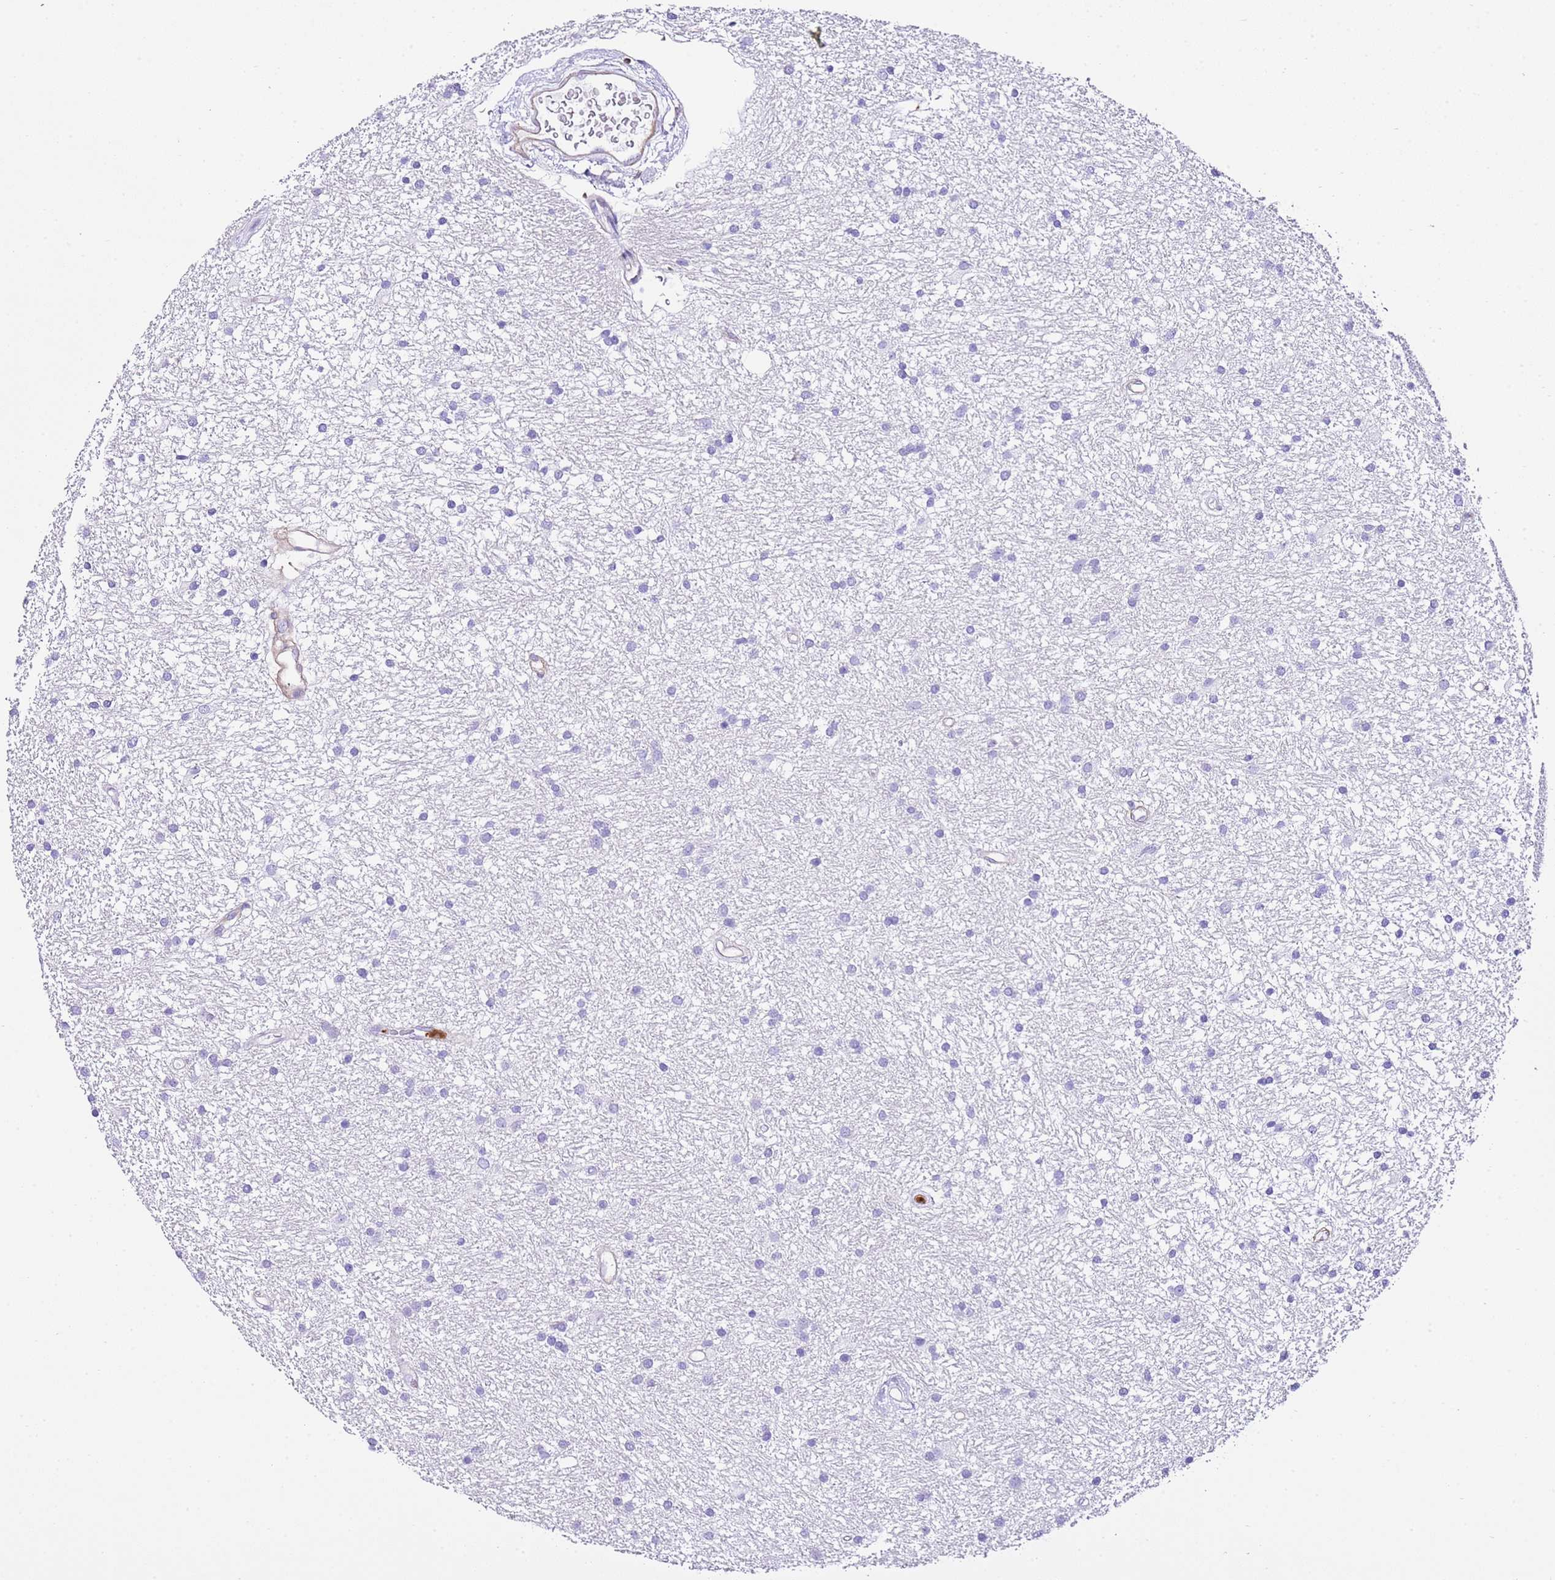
{"staining": {"intensity": "negative", "quantity": "none", "location": "none"}, "tissue": "glioma", "cell_type": "Tumor cells", "image_type": "cancer", "snomed": [{"axis": "morphology", "description": "Glioma, malignant, High grade"}, {"axis": "topography", "description": "Brain"}], "caption": "Human malignant high-grade glioma stained for a protein using immunohistochemistry exhibits no positivity in tumor cells.", "gene": "CNN2", "patient": {"sex": "male", "age": 77}}